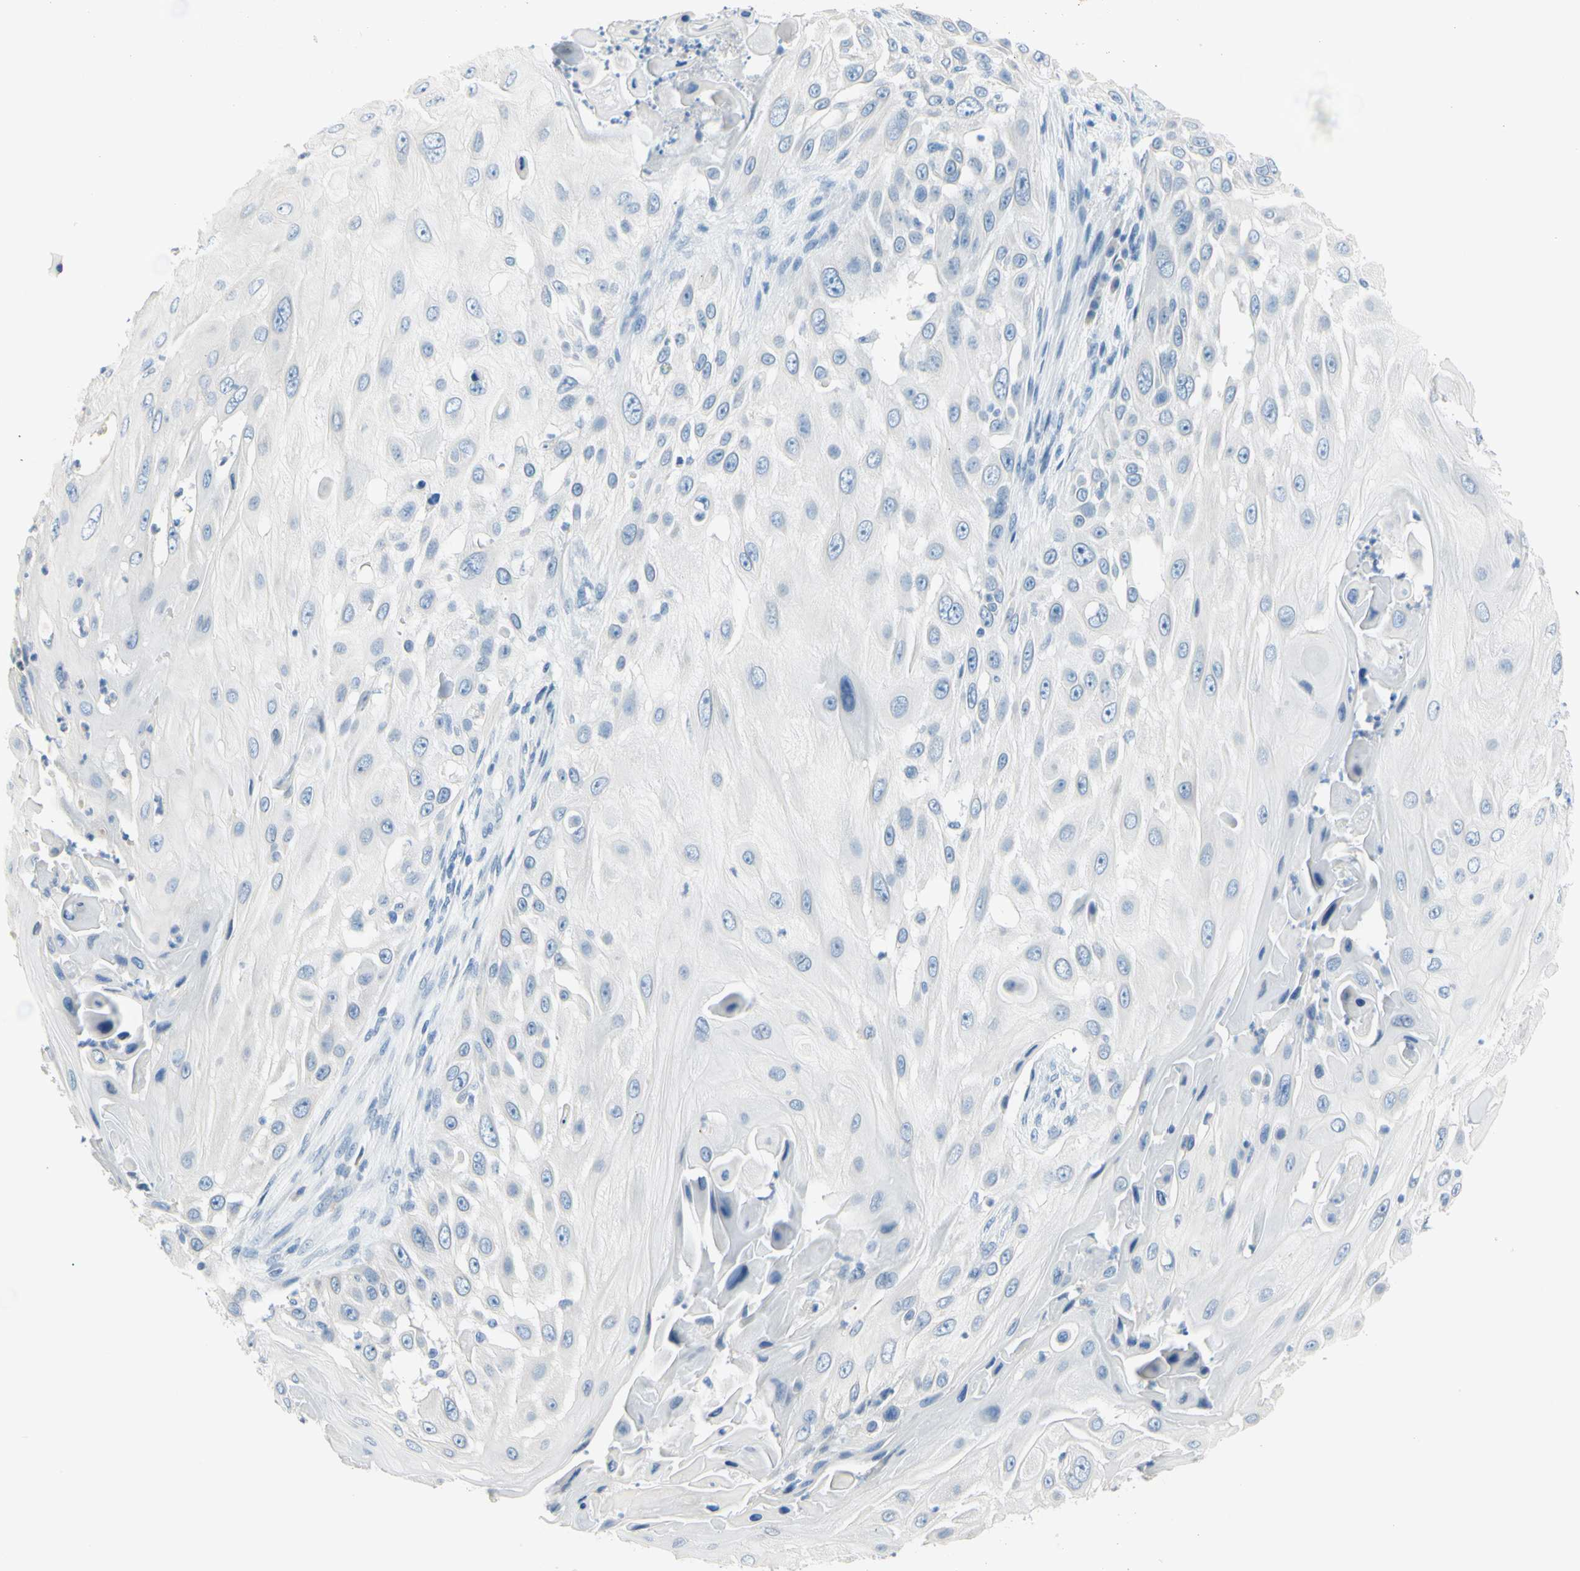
{"staining": {"intensity": "negative", "quantity": "none", "location": "none"}, "tissue": "skin cancer", "cell_type": "Tumor cells", "image_type": "cancer", "snomed": [{"axis": "morphology", "description": "Squamous cell carcinoma, NOS"}, {"axis": "topography", "description": "Skin"}], "caption": "The image exhibits no significant expression in tumor cells of skin squamous cell carcinoma. Nuclei are stained in blue.", "gene": "DCT", "patient": {"sex": "female", "age": 44}}